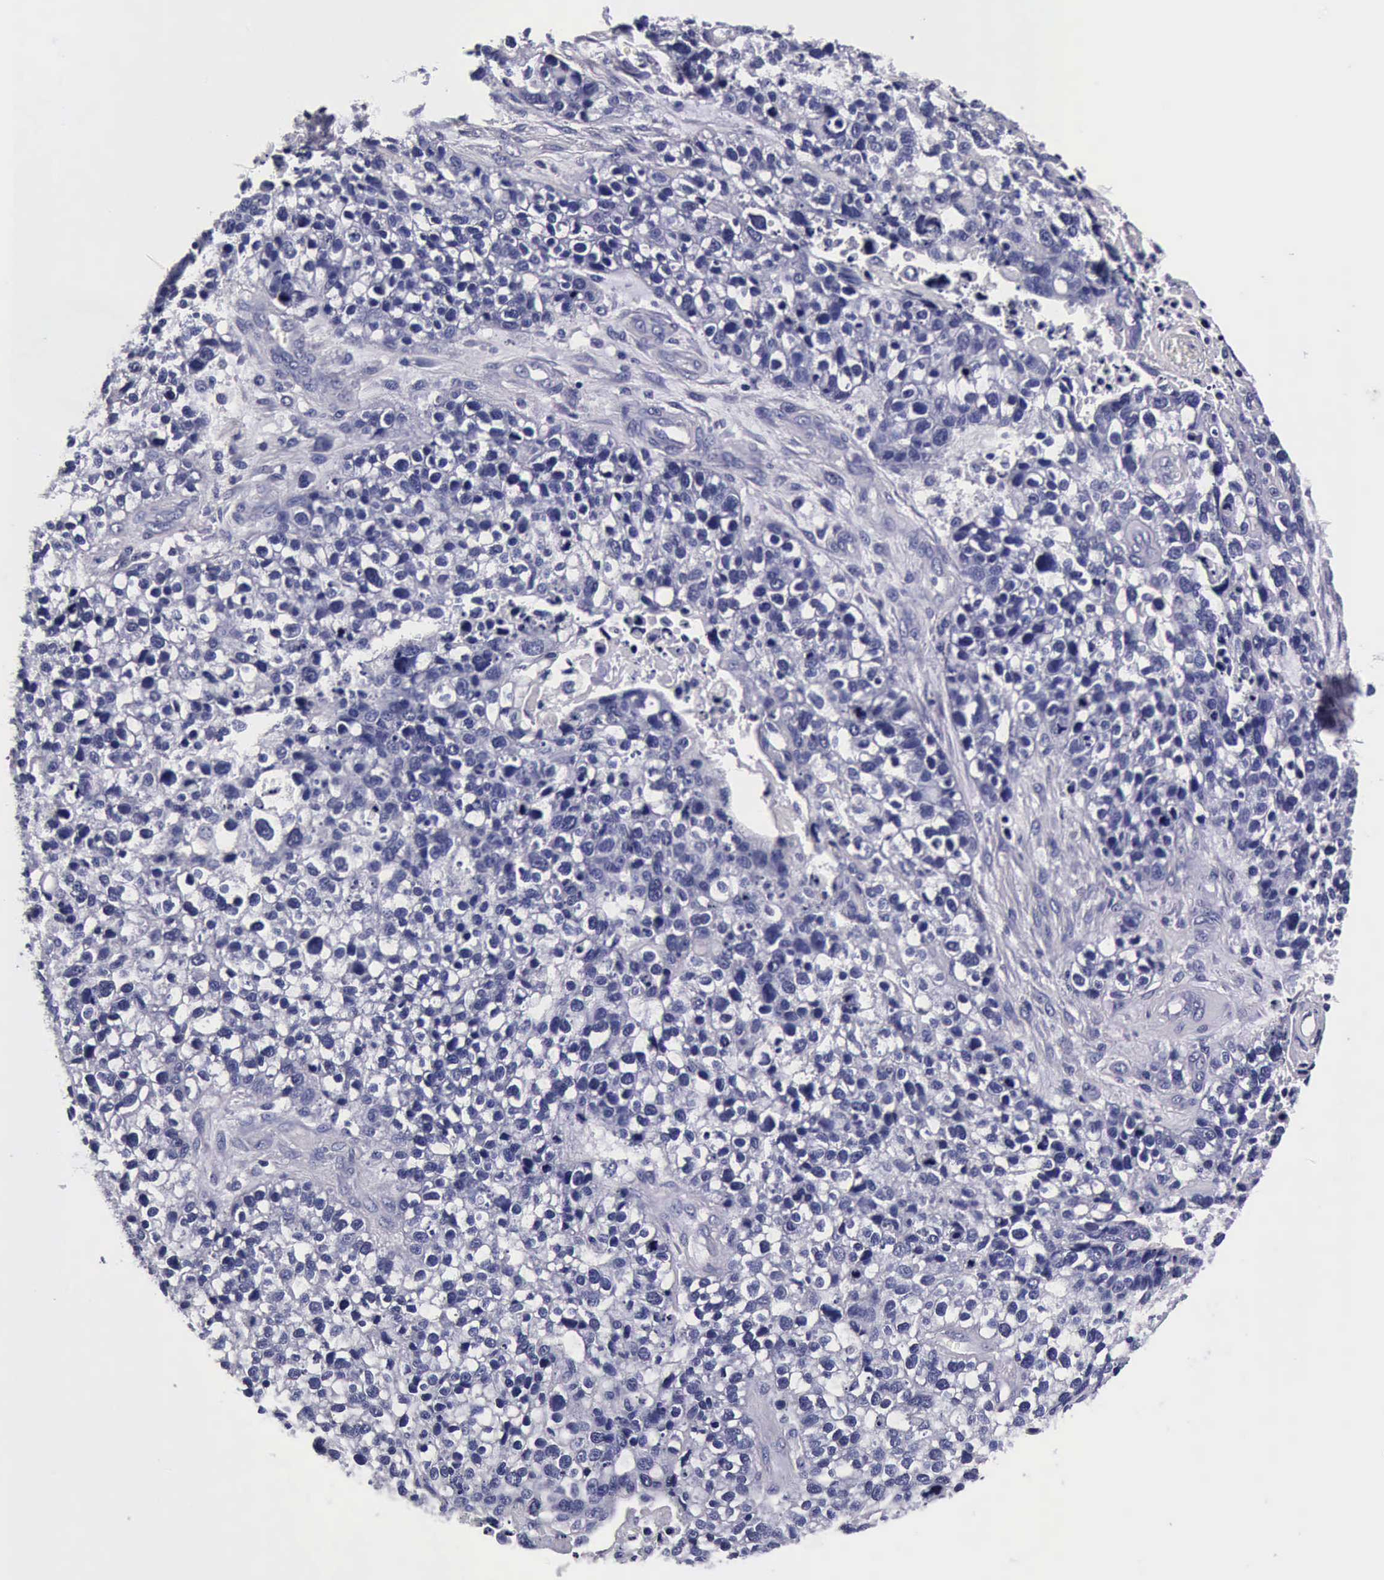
{"staining": {"intensity": "negative", "quantity": "none", "location": "none"}, "tissue": "lung cancer", "cell_type": "Tumor cells", "image_type": "cancer", "snomed": [{"axis": "morphology", "description": "Squamous cell carcinoma, NOS"}, {"axis": "topography", "description": "Lymph node"}, {"axis": "topography", "description": "Lung"}], "caption": "A micrograph of human squamous cell carcinoma (lung) is negative for staining in tumor cells.", "gene": "IAPP", "patient": {"sex": "male", "age": 74}}